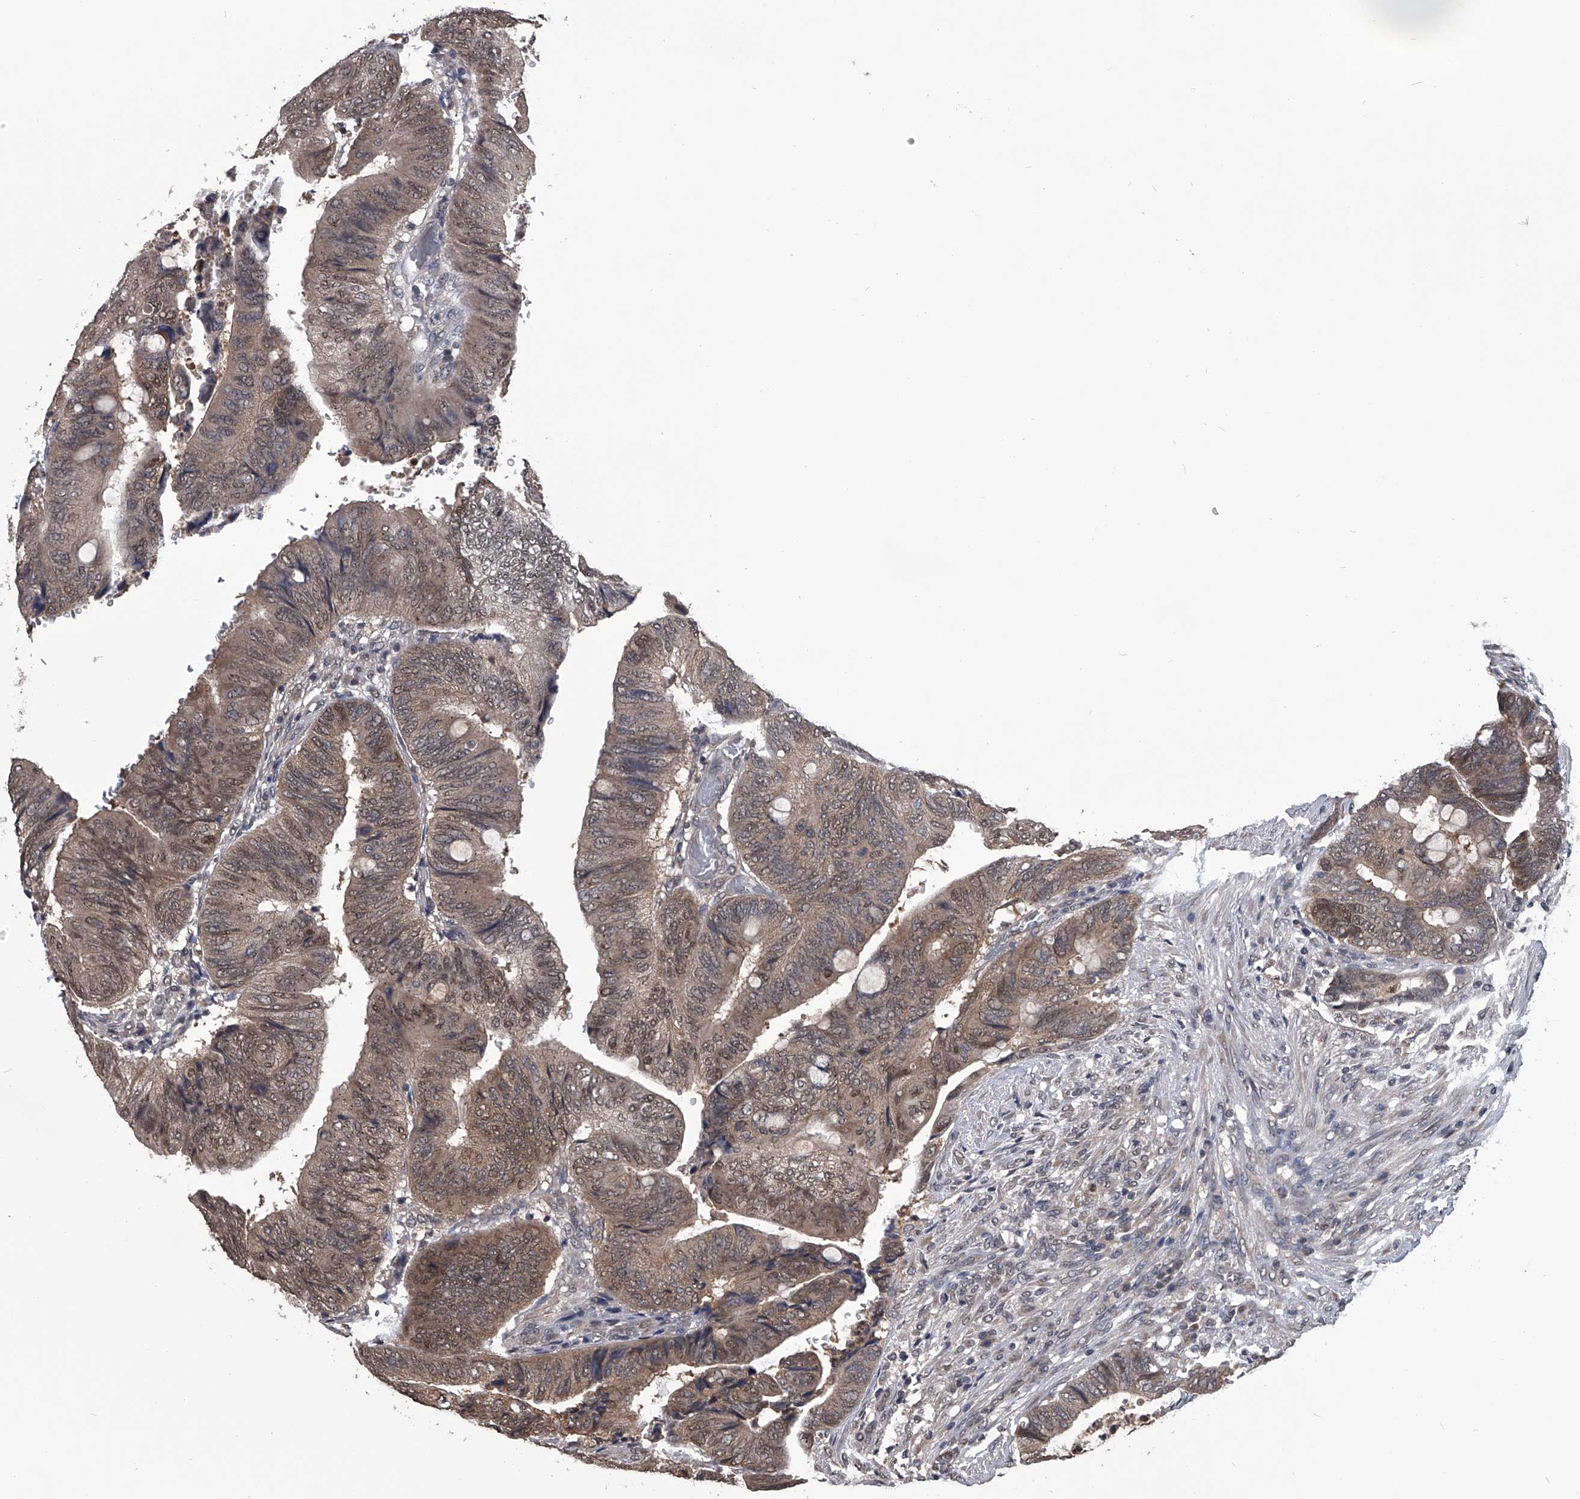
{"staining": {"intensity": "moderate", "quantity": ">75%", "location": "cytoplasmic/membranous,nuclear"}, "tissue": "colorectal cancer", "cell_type": "Tumor cells", "image_type": "cancer", "snomed": [{"axis": "morphology", "description": "Normal tissue, NOS"}, {"axis": "morphology", "description": "Adenocarcinoma, NOS"}, {"axis": "topography", "description": "Rectum"}, {"axis": "topography", "description": "Peripheral nerve tissue"}], "caption": "IHC (DAB) staining of colorectal adenocarcinoma demonstrates moderate cytoplasmic/membranous and nuclear protein staining in approximately >75% of tumor cells.", "gene": "TSNAX", "patient": {"sex": "male", "age": 92}}